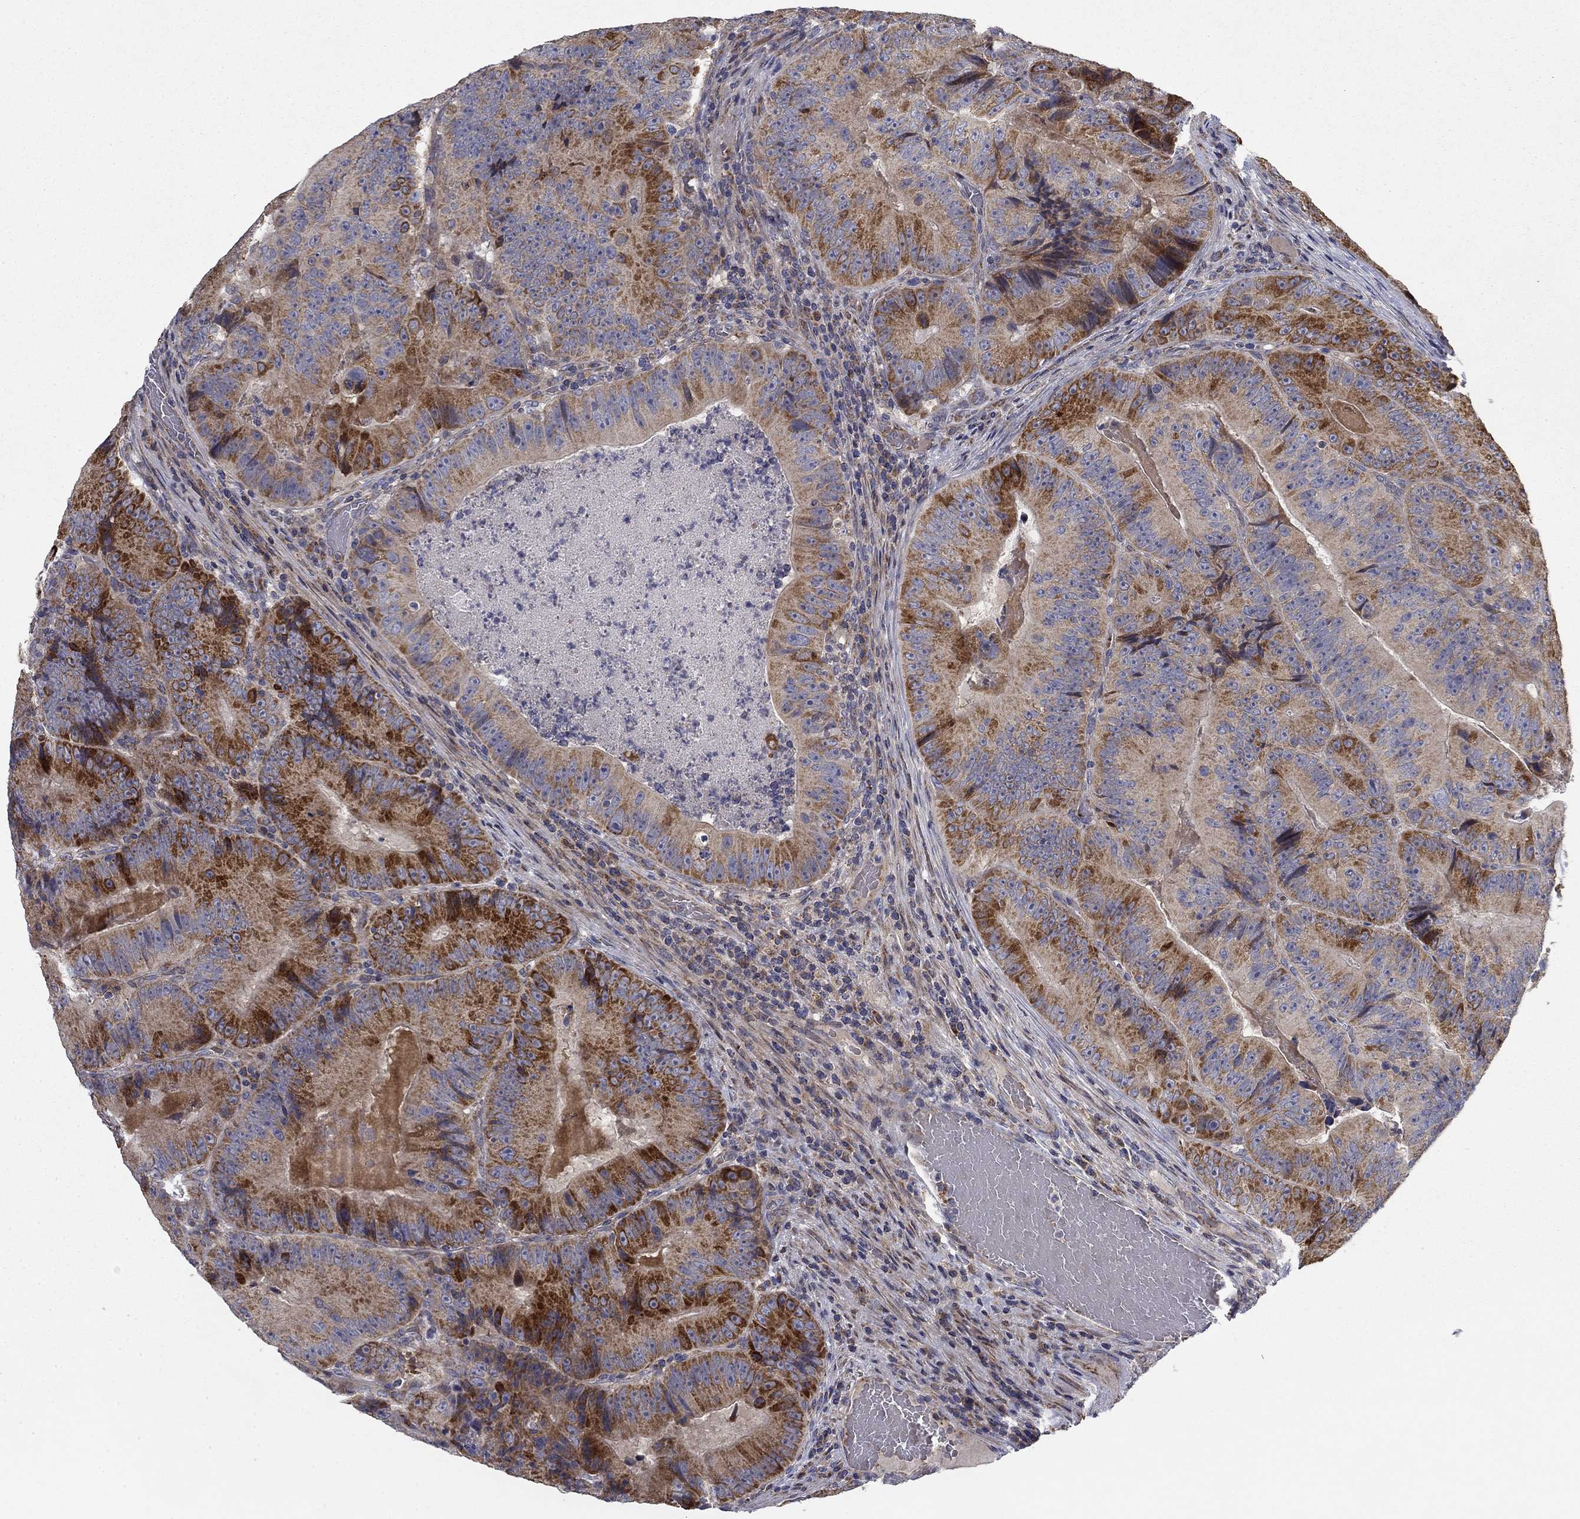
{"staining": {"intensity": "strong", "quantity": "25%-75%", "location": "cytoplasmic/membranous"}, "tissue": "colorectal cancer", "cell_type": "Tumor cells", "image_type": "cancer", "snomed": [{"axis": "morphology", "description": "Adenocarcinoma, NOS"}, {"axis": "topography", "description": "Colon"}], "caption": "Immunohistochemical staining of human colorectal cancer (adenocarcinoma) shows high levels of strong cytoplasmic/membranous protein positivity in approximately 25%-75% of tumor cells.", "gene": "MMAA", "patient": {"sex": "female", "age": 86}}